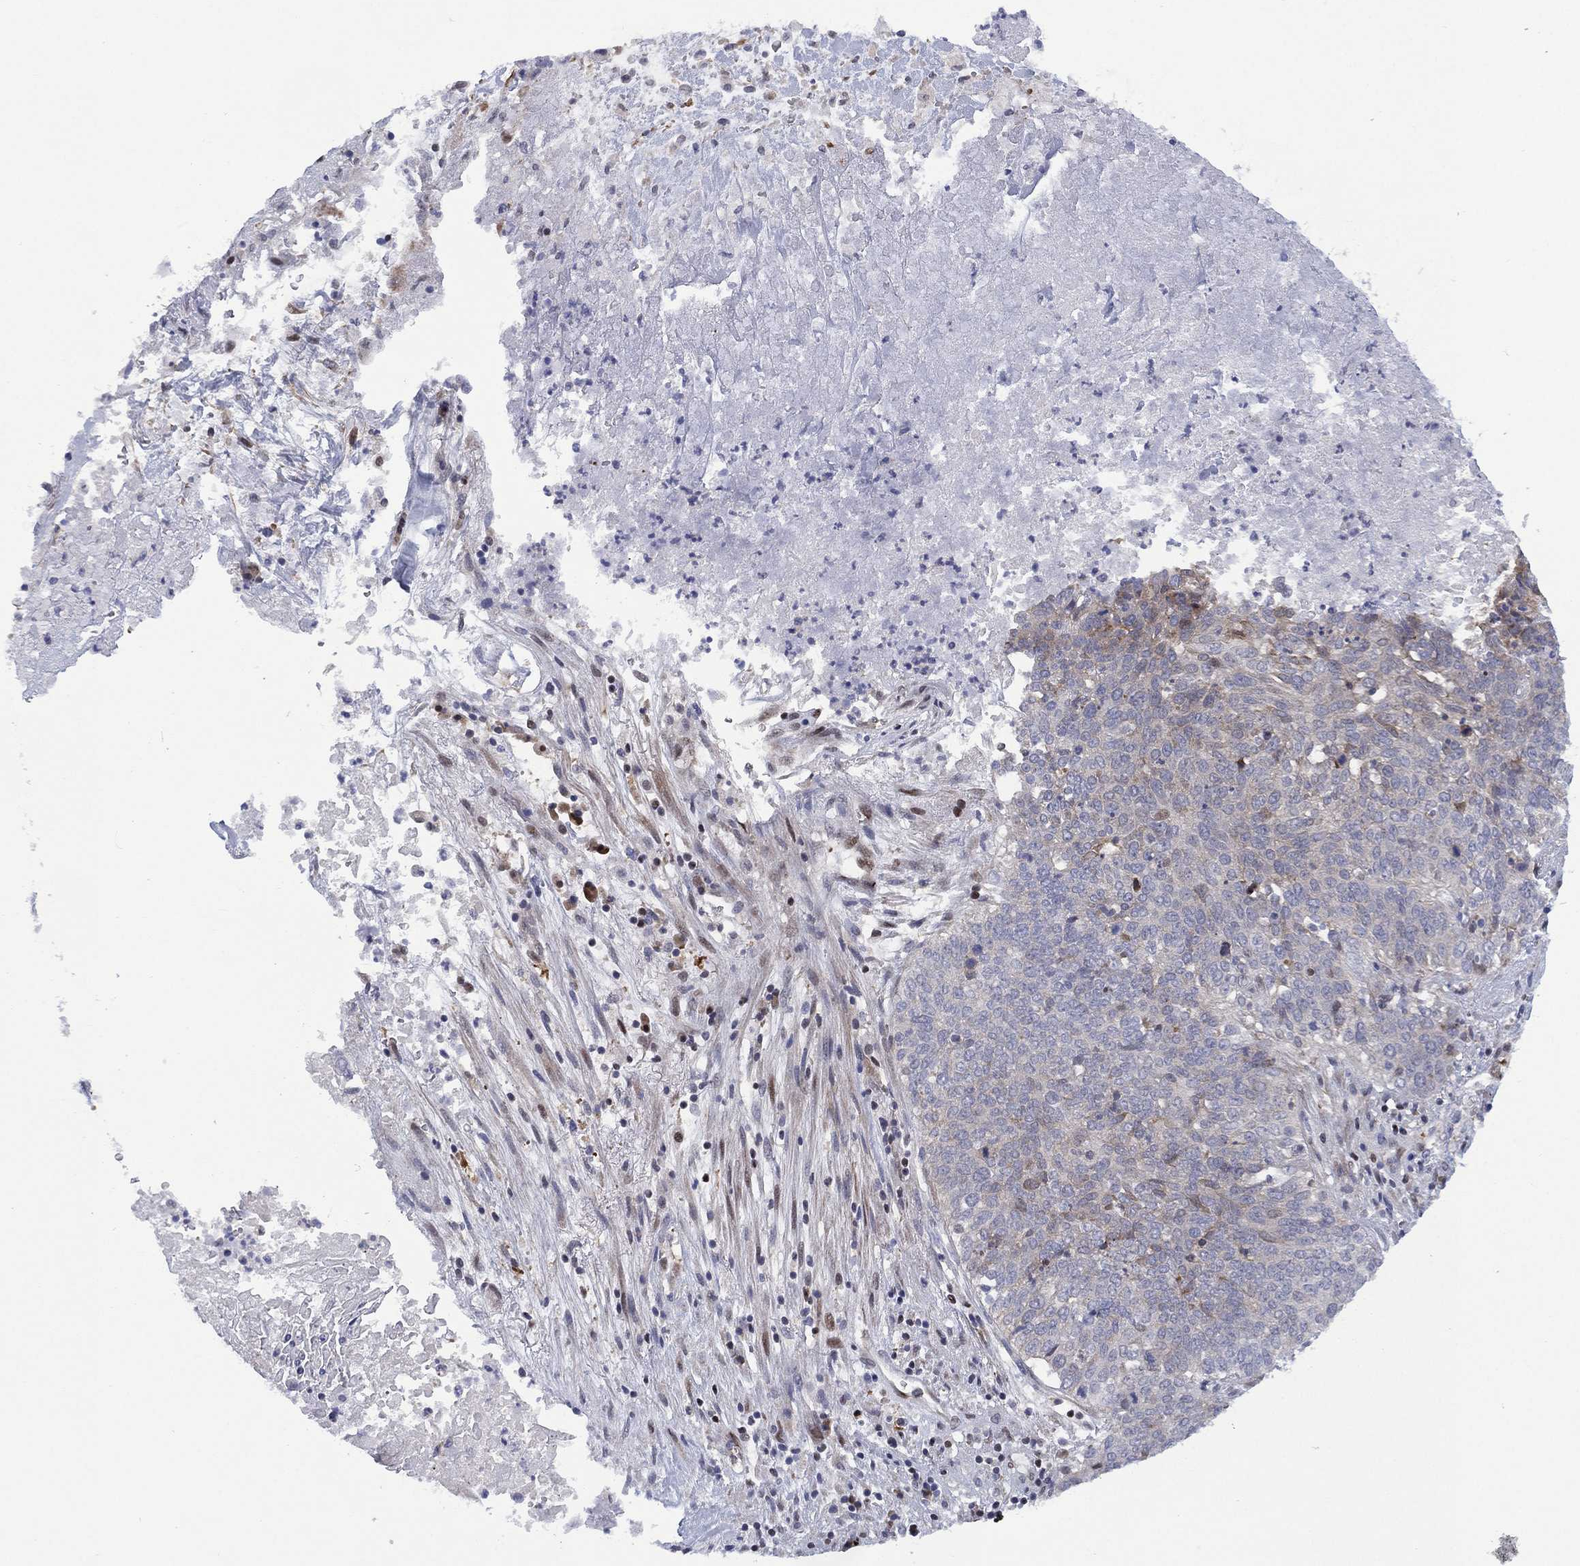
{"staining": {"intensity": "weak", "quantity": "<25%", "location": "cytoplasmic/membranous"}, "tissue": "lung cancer", "cell_type": "Tumor cells", "image_type": "cancer", "snomed": [{"axis": "morphology", "description": "Squamous cell carcinoma, NOS"}, {"axis": "topography", "description": "Lung"}], "caption": "Human lung cancer stained for a protein using immunohistochemistry (IHC) reveals no staining in tumor cells.", "gene": "SLC4A4", "patient": {"sex": "male", "age": 64}}